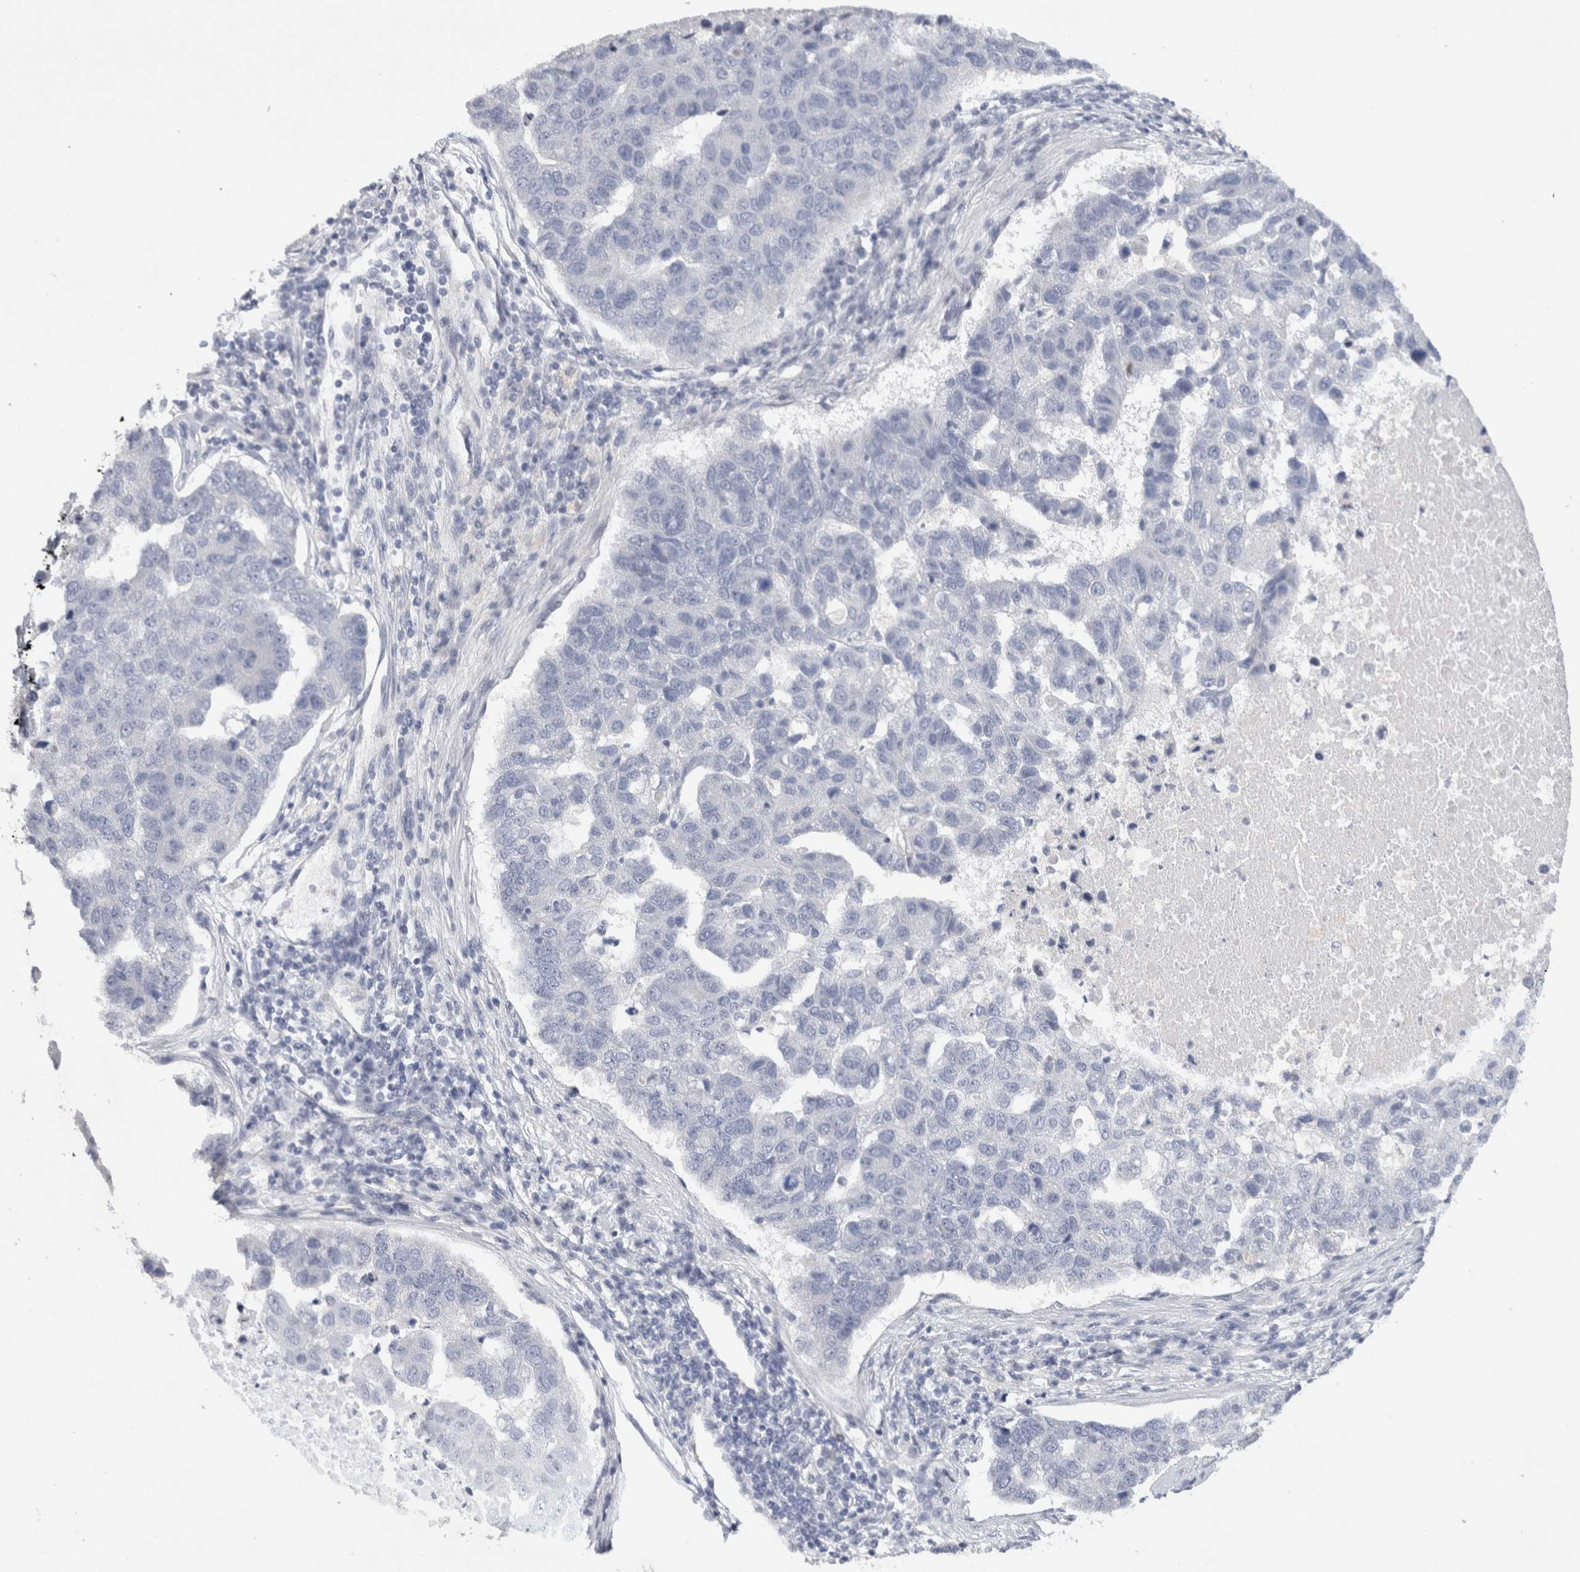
{"staining": {"intensity": "negative", "quantity": "none", "location": "none"}, "tissue": "pancreatic cancer", "cell_type": "Tumor cells", "image_type": "cancer", "snomed": [{"axis": "morphology", "description": "Adenocarcinoma, NOS"}, {"axis": "topography", "description": "Pancreas"}], "caption": "A high-resolution histopathology image shows immunohistochemistry staining of pancreatic cancer (adenocarcinoma), which shows no significant staining in tumor cells.", "gene": "TONSL", "patient": {"sex": "female", "age": 61}}